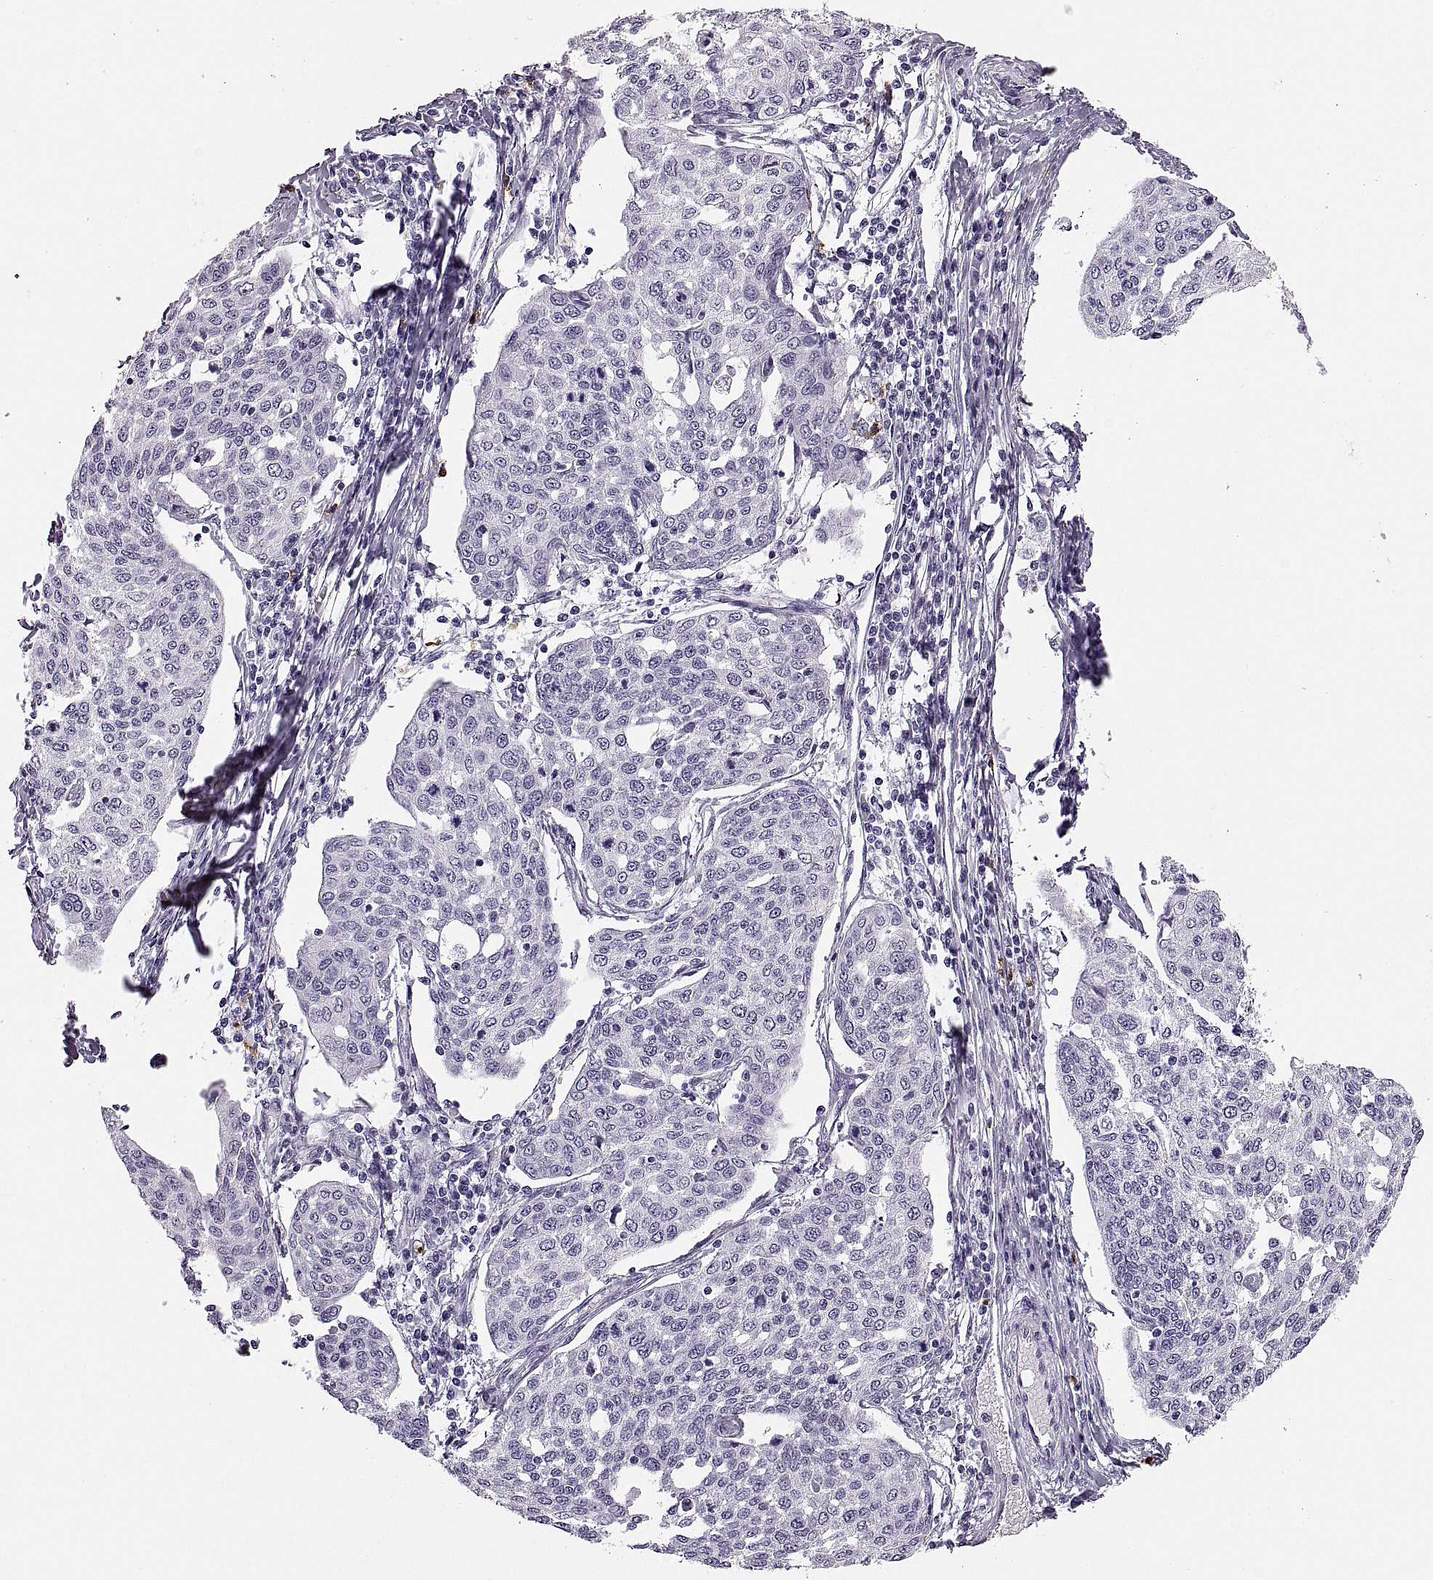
{"staining": {"intensity": "negative", "quantity": "none", "location": "none"}, "tissue": "cervical cancer", "cell_type": "Tumor cells", "image_type": "cancer", "snomed": [{"axis": "morphology", "description": "Squamous cell carcinoma, NOS"}, {"axis": "topography", "description": "Cervix"}], "caption": "This is an immunohistochemistry (IHC) micrograph of cervical squamous cell carcinoma. There is no positivity in tumor cells.", "gene": "MILR1", "patient": {"sex": "female", "age": 34}}